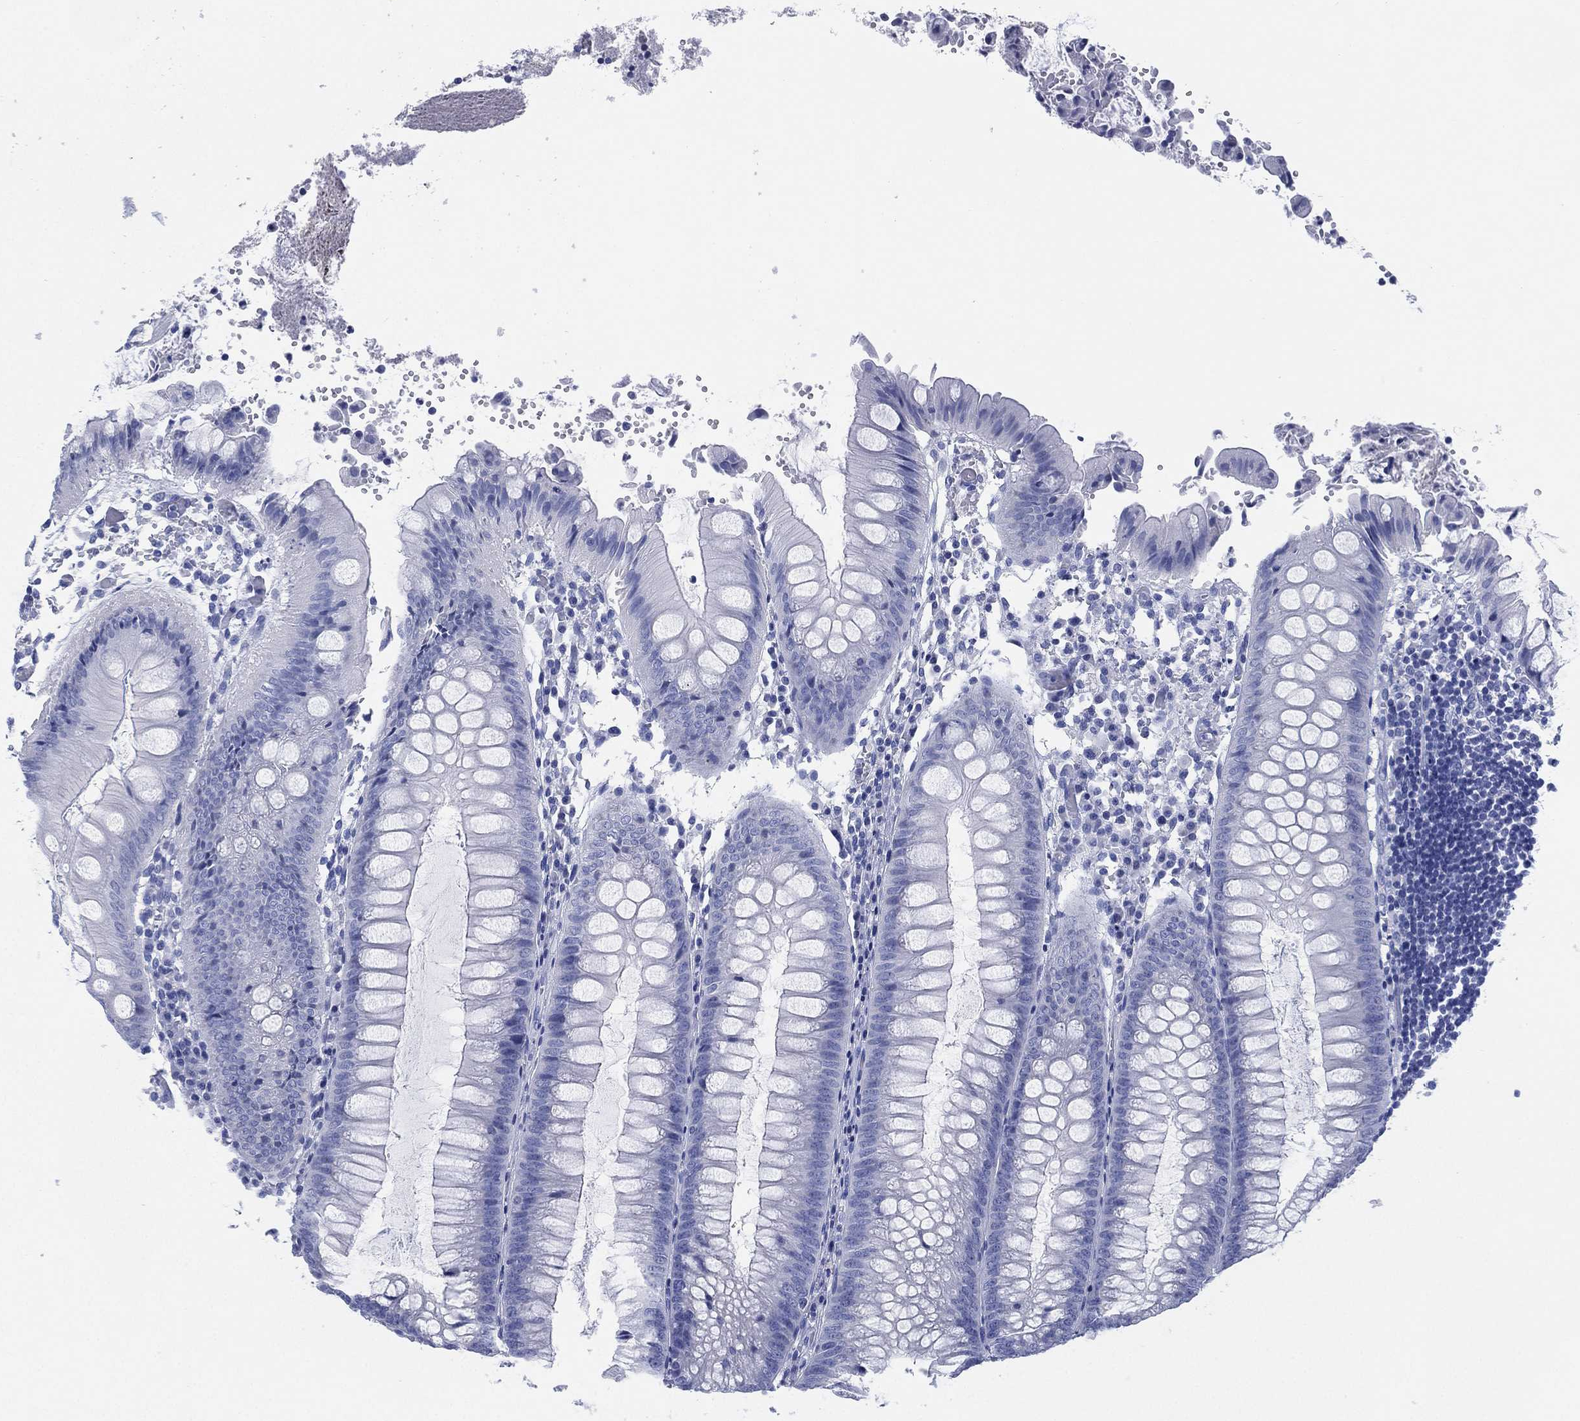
{"staining": {"intensity": "negative", "quantity": "none", "location": "none"}, "tissue": "appendix", "cell_type": "Glandular cells", "image_type": "normal", "snomed": [{"axis": "morphology", "description": "Normal tissue, NOS"}, {"axis": "morphology", "description": "Inflammation, NOS"}, {"axis": "topography", "description": "Appendix"}], "caption": "A high-resolution image shows immunohistochemistry (IHC) staining of benign appendix, which demonstrates no significant staining in glandular cells.", "gene": "SLC9C2", "patient": {"sex": "male", "age": 16}}